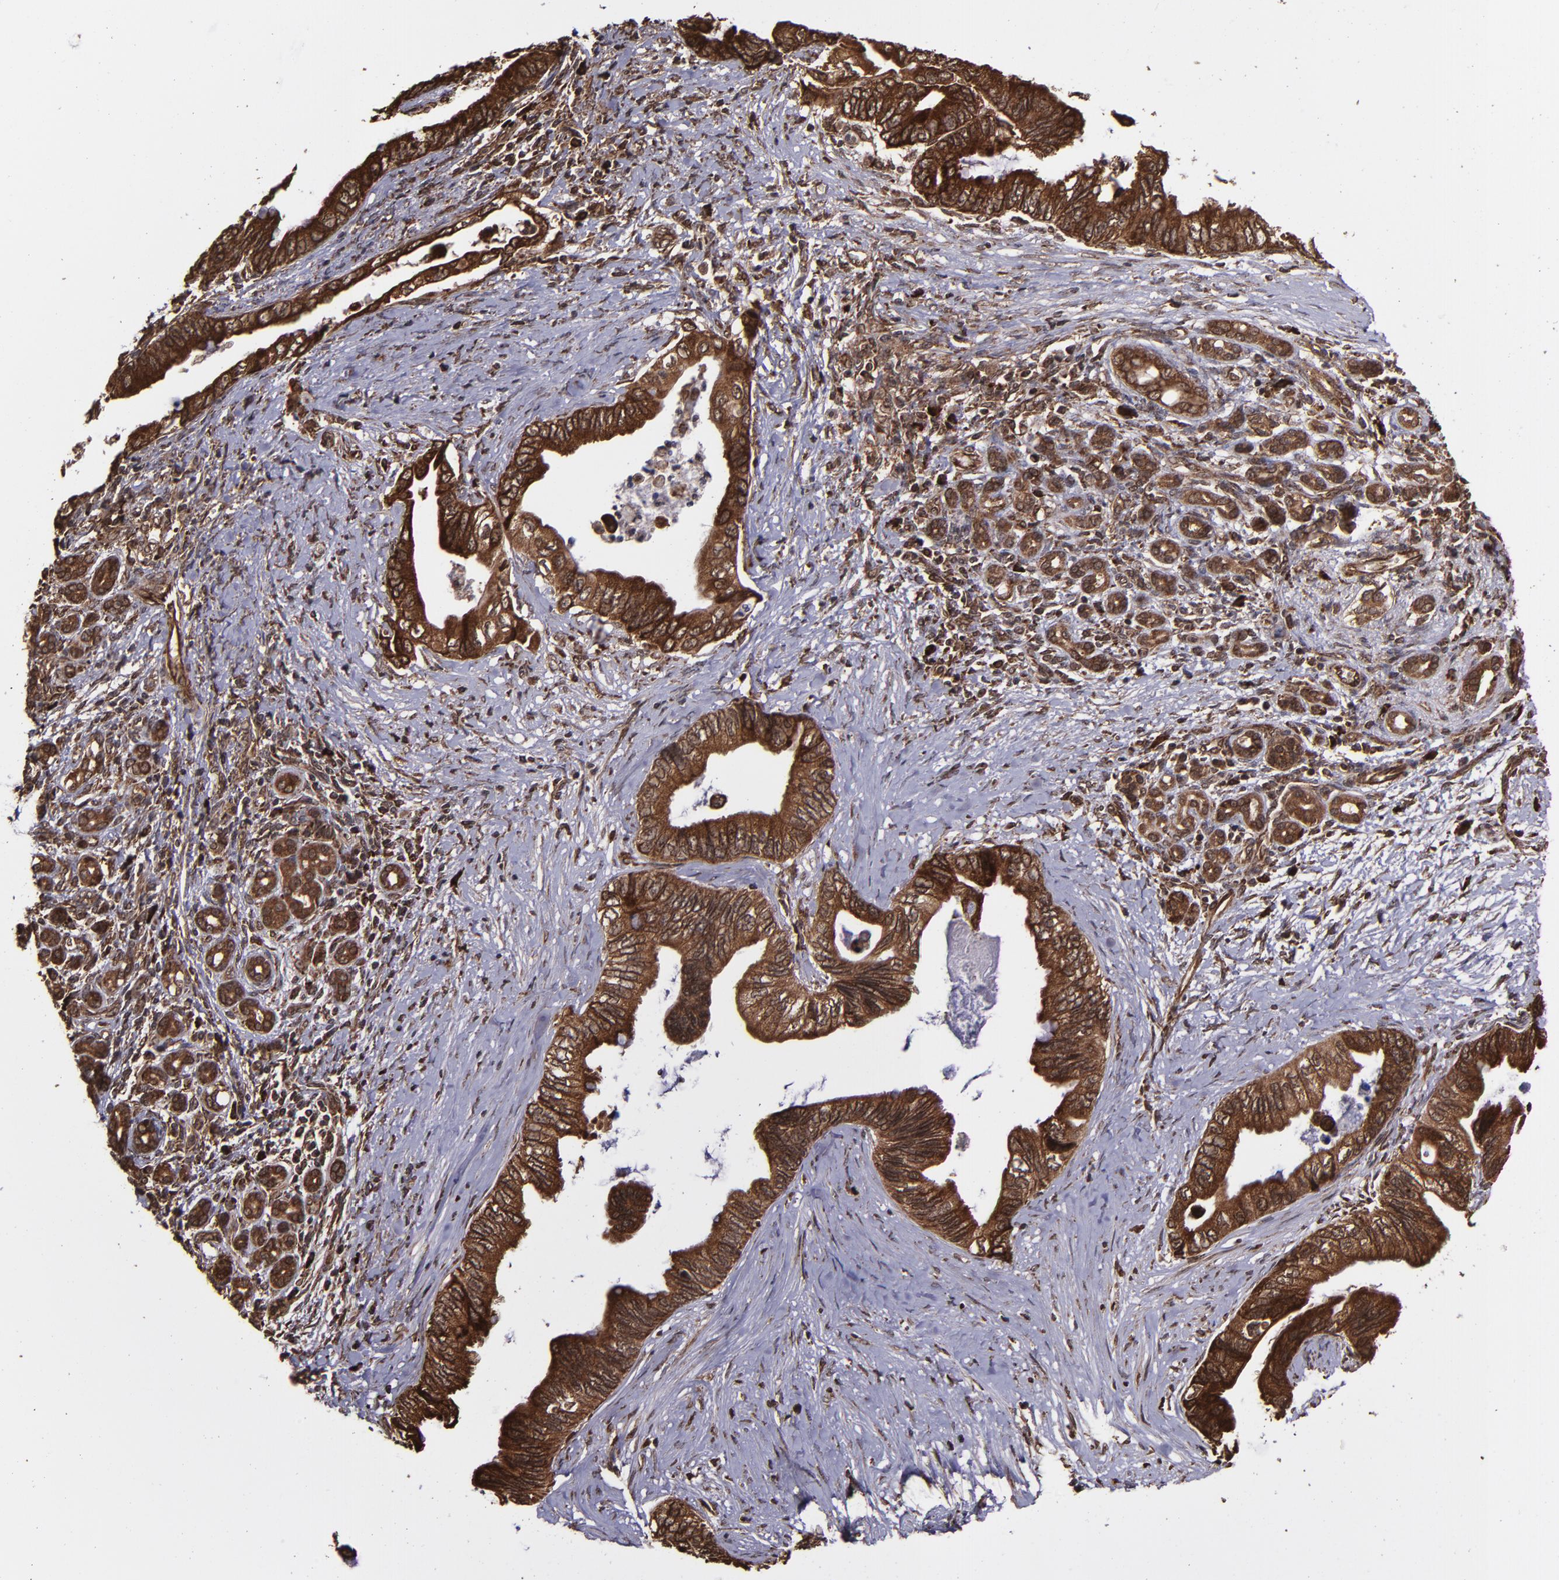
{"staining": {"intensity": "strong", "quantity": ">75%", "location": "cytoplasmic/membranous,nuclear"}, "tissue": "pancreatic cancer", "cell_type": "Tumor cells", "image_type": "cancer", "snomed": [{"axis": "morphology", "description": "Adenocarcinoma, NOS"}, {"axis": "topography", "description": "Pancreas"}], "caption": "Immunohistochemical staining of pancreatic adenocarcinoma demonstrates high levels of strong cytoplasmic/membranous and nuclear expression in about >75% of tumor cells. Using DAB (brown) and hematoxylin (blue) stains, captured at high magnification using brightfield microscopy.", "gene": "EIF4ENIF1", "patient": {"sex": "female", "age": 66}}